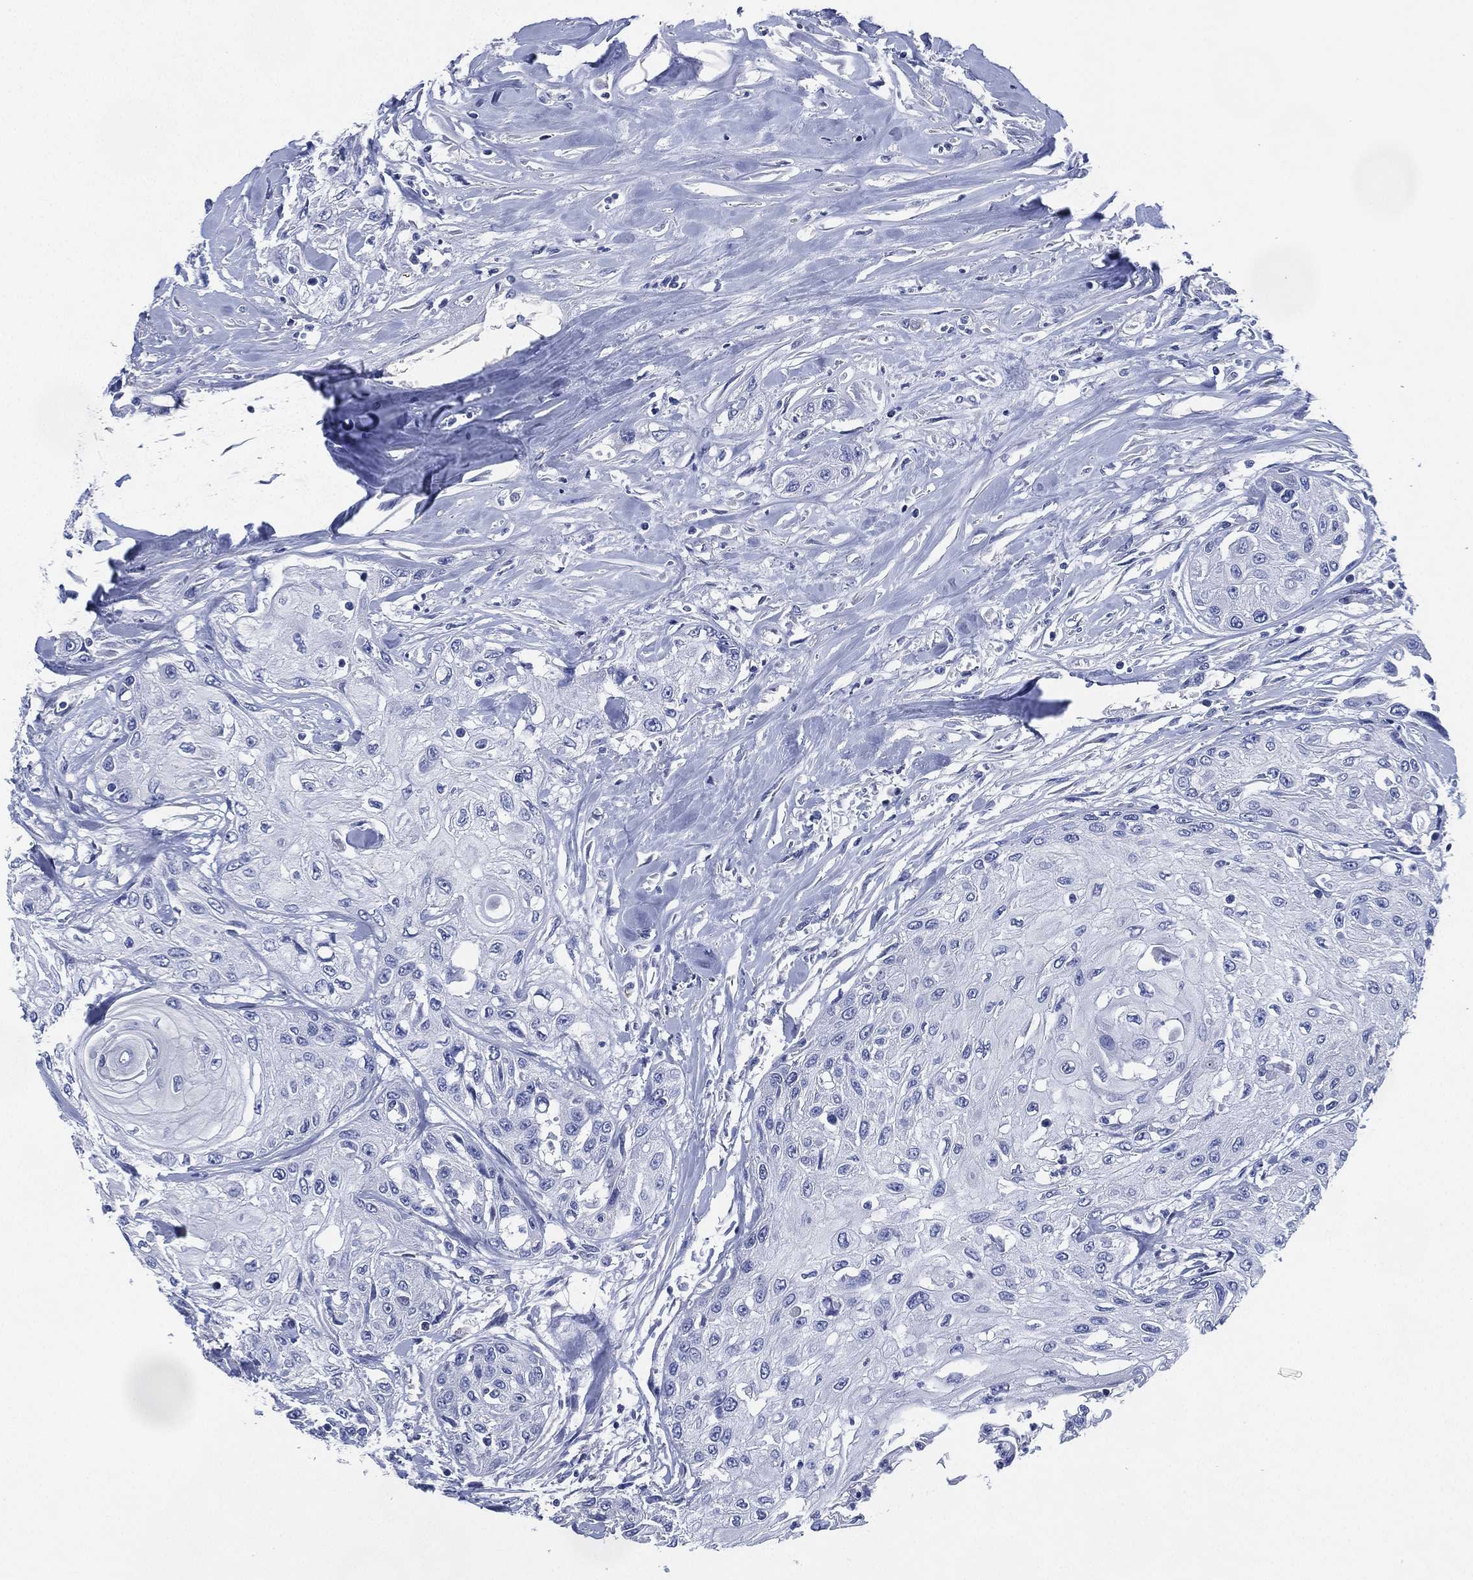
{"staining": {"intensity": "negative", "quantity": "none", "location": "none"}, "tissue": "head and neck cancer", "cell_type": "Tumor cells", "image_type": "cancer", "snomed": [{"axis": "morphology", "description": "Normal tissue, NOS"}, {"axis": "morphology", "description": "Squamous cell carcinoma, NOS"}, {"axis": "topography", "description": "Oral tissue"}, {"axis": "topography", "description": "Peripheral nerve tissue"}, {"axis": "topography", "description": "Head-Neck"}], "caption": "This is a image of IHC staining of squamous cell carcinoma (head and neck), which shows no positivity in tumor cells.", "gene": "CCDC70", "patient": {"sex": "female", "age": 59}}